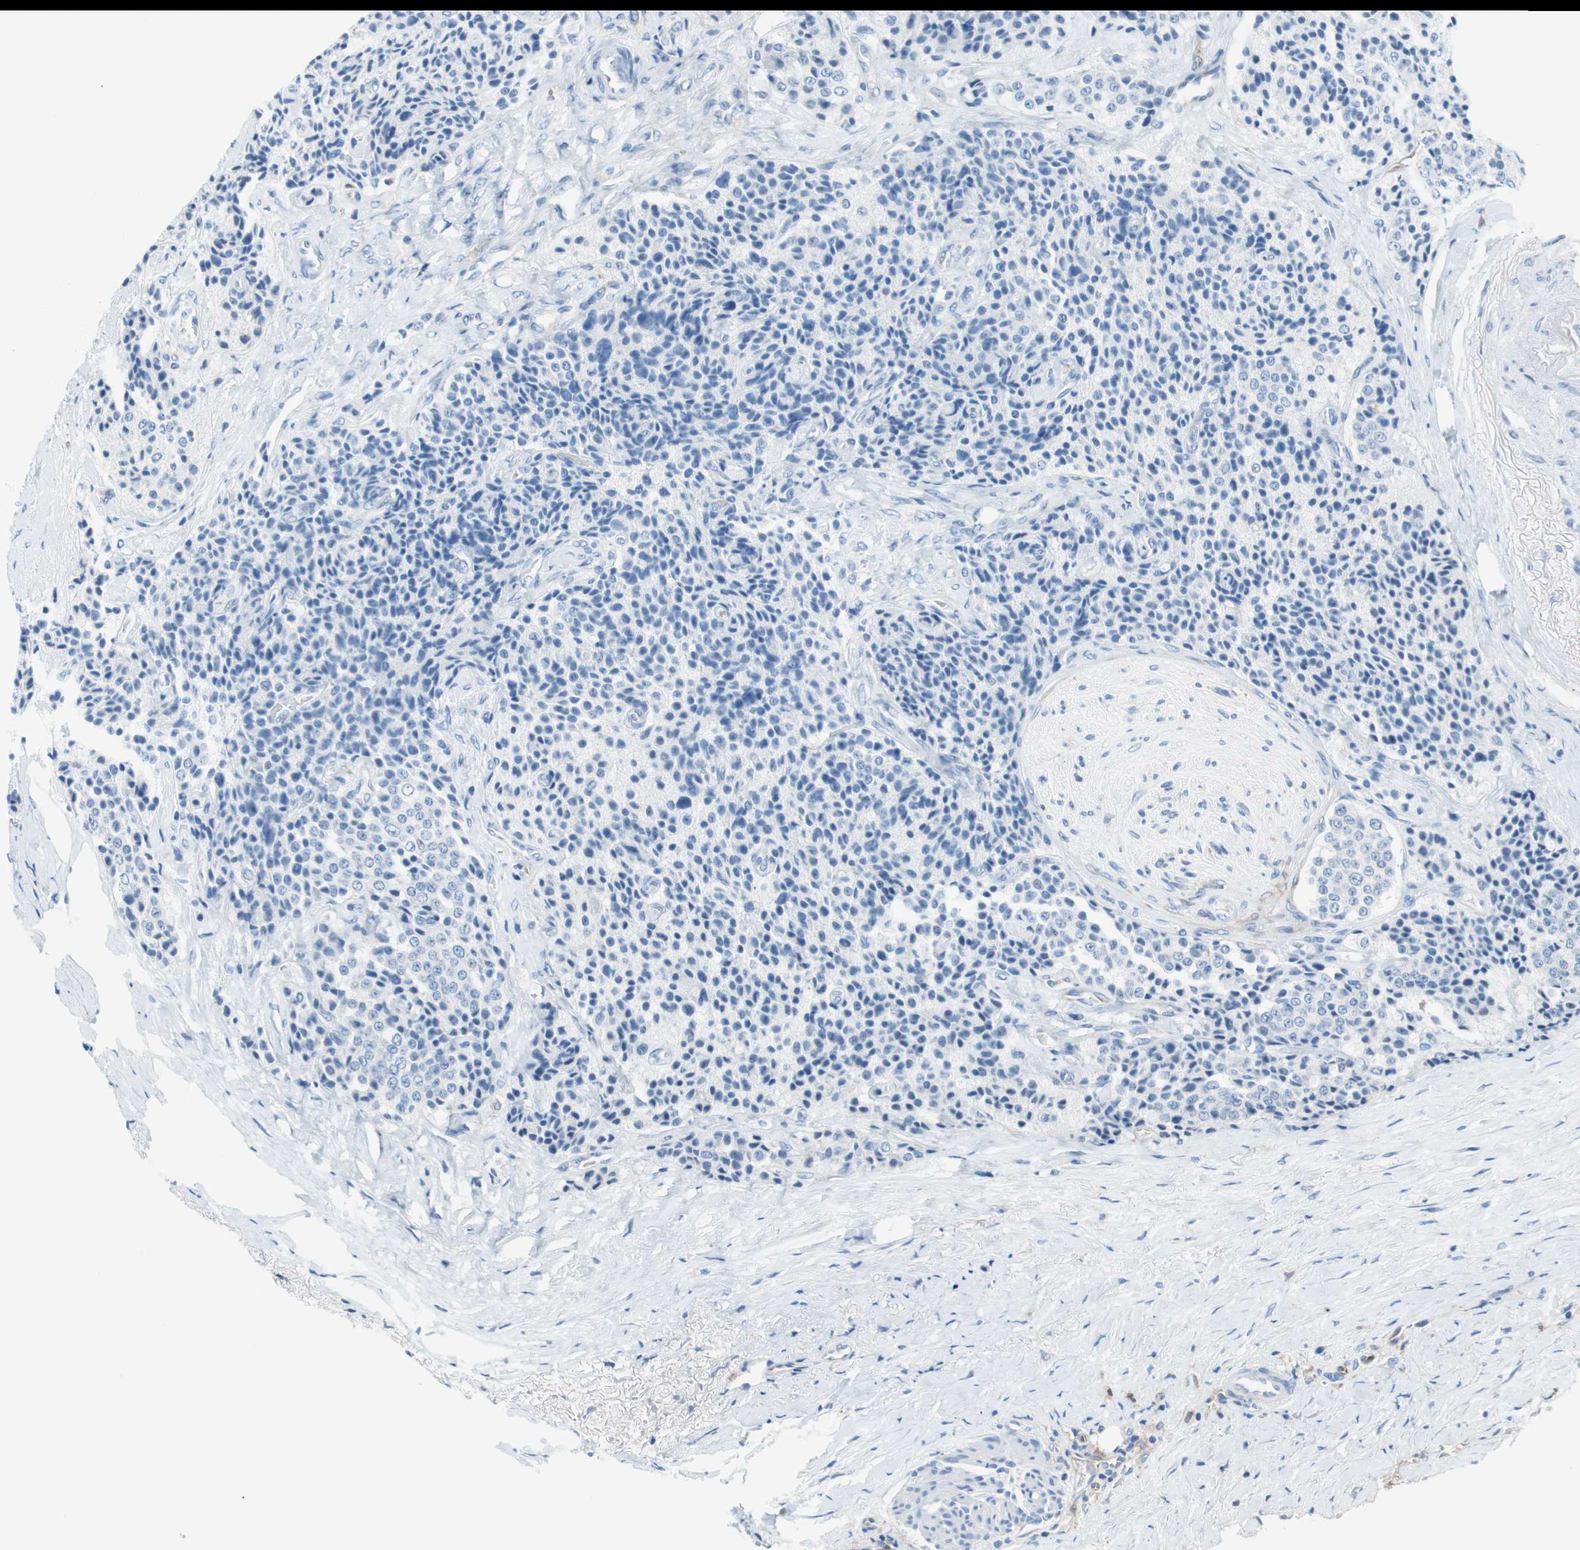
{"staining": {"intensity": "negative", "quantity": "none", "location": "none"}, "tissue": "carcinoid", "cell_type": "Tumor cells", "image_type": "cancer", "snomed": [{"axis": "morphology", "description": "Carcinoid, malignant, NOS"}, {"axis": "topography", "description": "Colon"}], "caption": "Tumor cells show no significant staining in carcinoid (malignant).", "gene": "GLUL", "patient": {"sex": "female", "age": 61}}